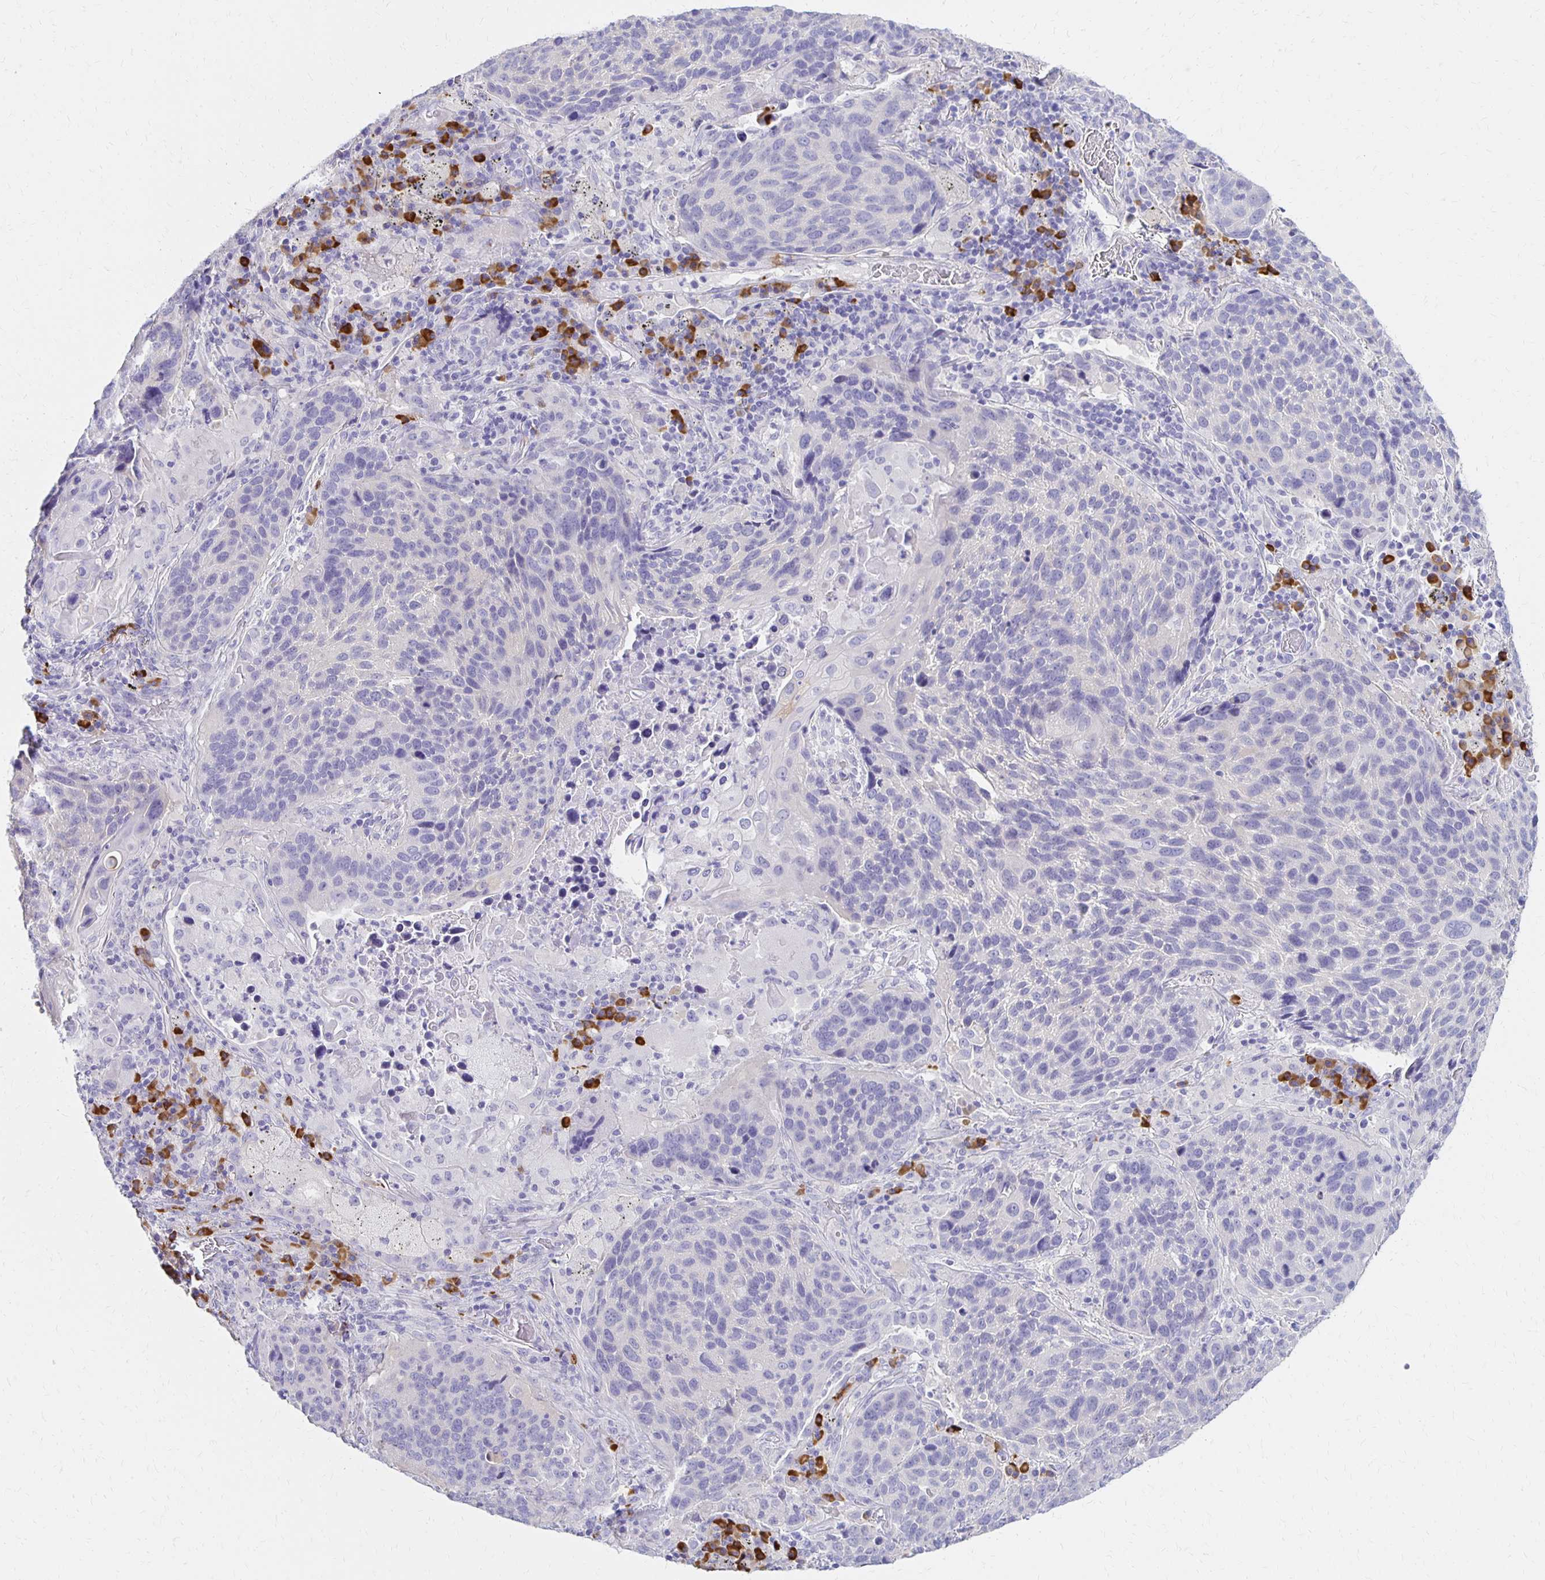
{"staining": {"intensity": "negative", "quantity": "none", "location": "none"}, "tissue": "lung cancer", "cell_type": "Tumor cells", "image_type": "cancer", "snomed": [{"axis": "morphology", "description": "Squamous cell carcinoma, NOS"}, {"axis": "topography", "description": "Lung"}], "caption": "This is an IHC photomicrograph of human lung cancer (squamous cell carcinoma). There is no staining in tumor cells.", "gene": "FNTB", "patient": {"sex": "male", "age": 68}}